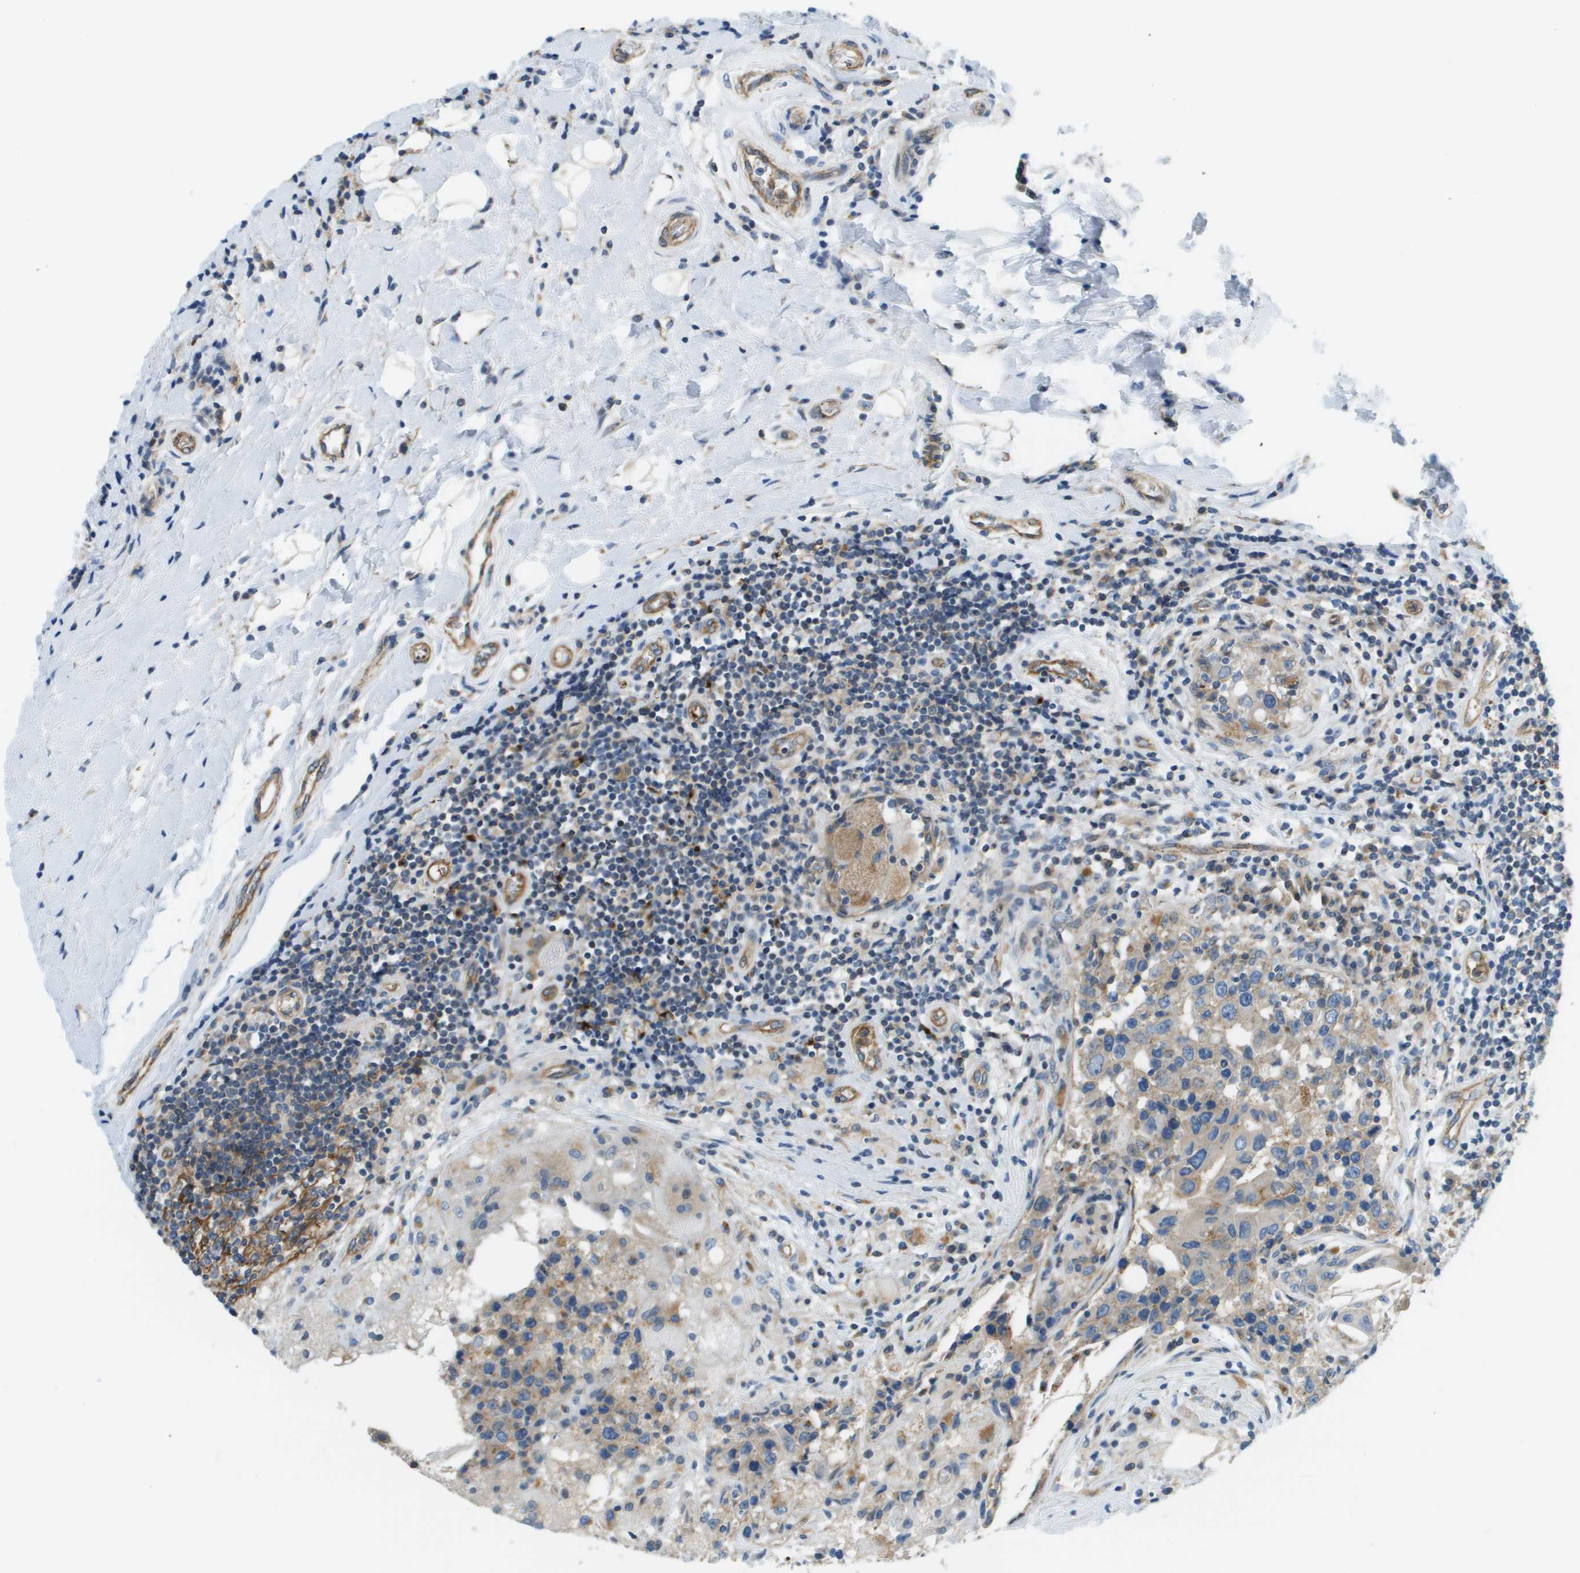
{"staining": {"intensity": "weak", "quantity": ">75%", "location": "cytoplasmic/membranous"}, "tissue": "breast cancer", "cell_type": "Tumor cells", "image_type": "cancer", "snomed": [{"axis": "morphology", "description": "Duct carcinoma"}, {"axis": "topography", "description": "Breast"}], "caption": "A high-resolution photomicrograph shows IHC staining of breast invasive ductal carcinoma, which exhibits weak cytoplasmic/membranous expression in approximately >75% of tumor cells.", "gene": "MYH11", "patient": {"sex": "female", "age": 27}}